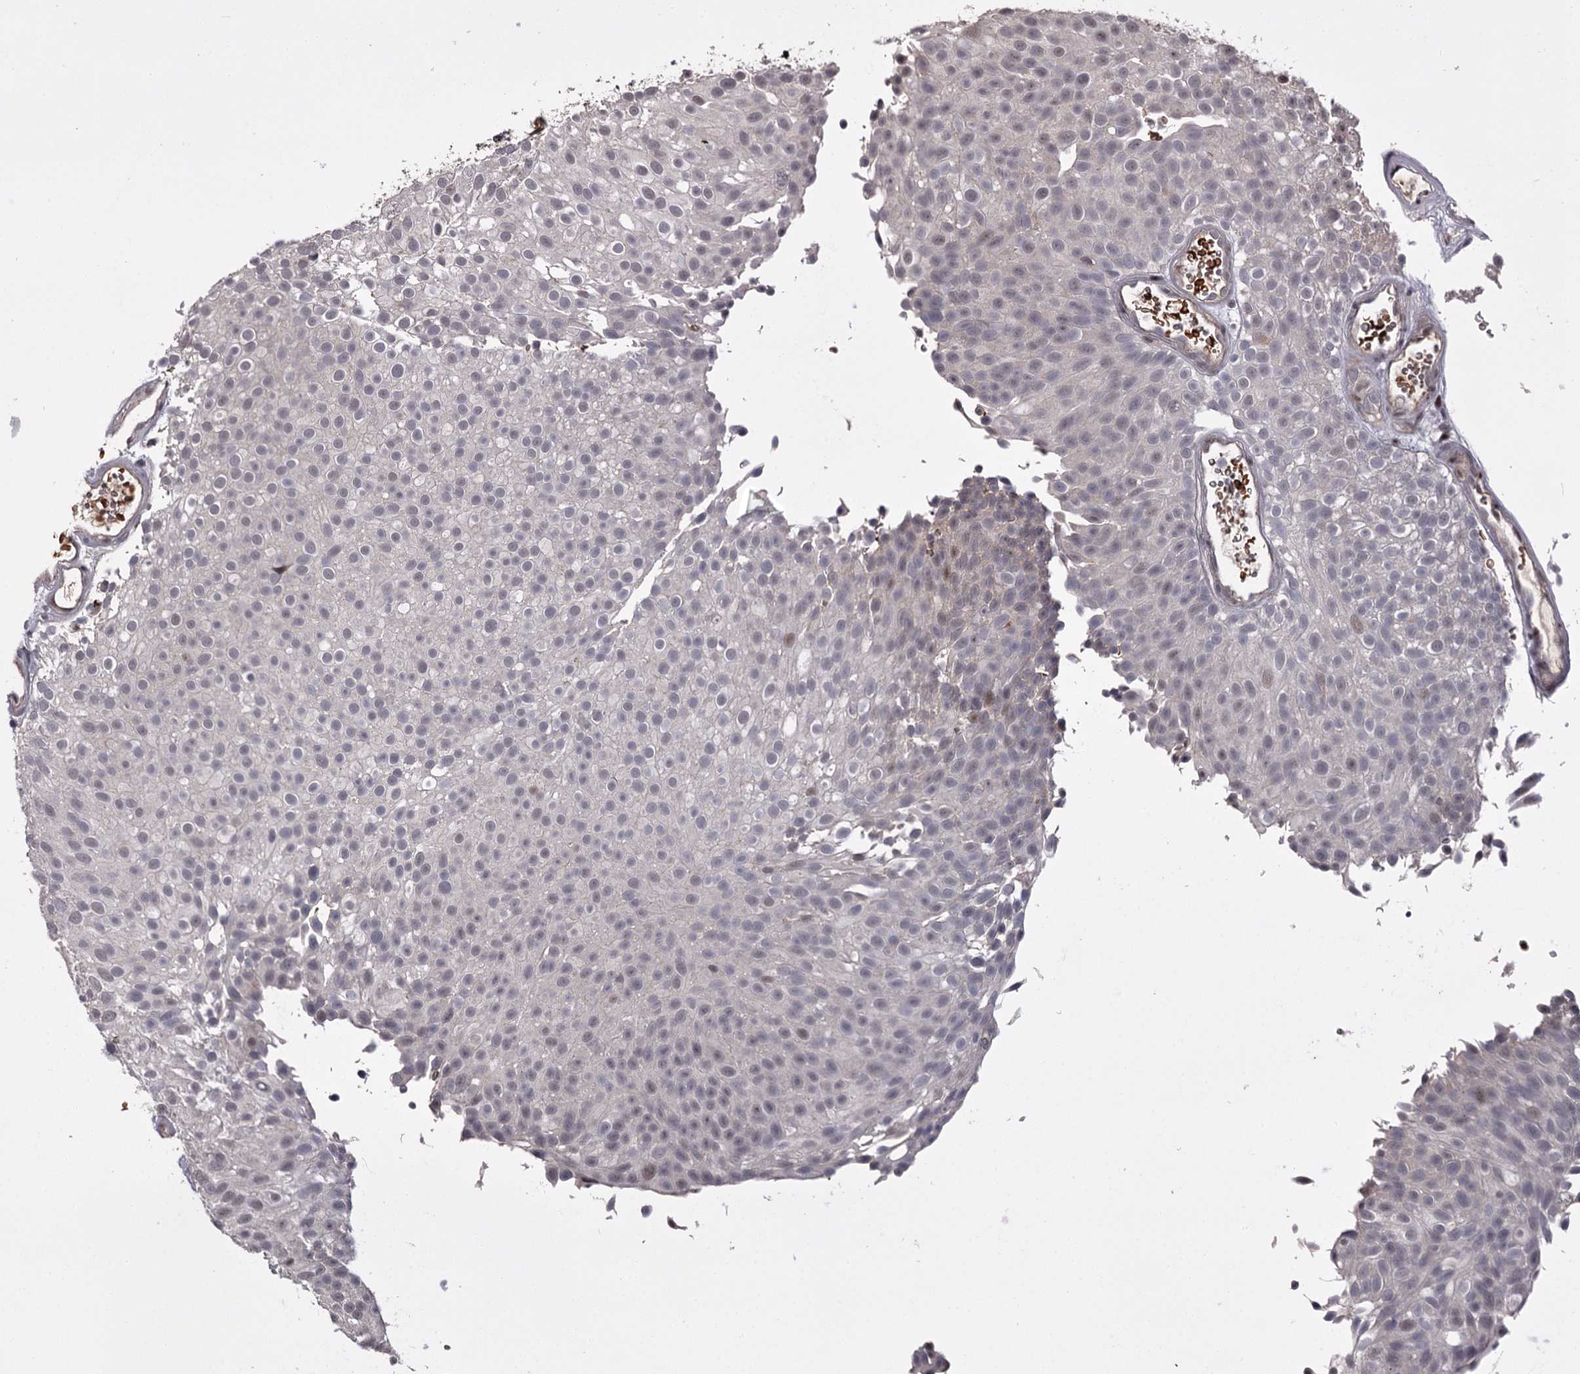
{"staining": {"intensity": "weak", "quantity": "<25%", "location": "nuclear"}, "tissue": "urothelial cancer", "cell_type": "Tumor cells", "image_type": "cancer", "snomed": [{"axis": "morphology", "description": "Urothelial carcinoma, Low grade"}, {"axis": "topography", "description": "Urinary bladder"}], "caption": "DAB (3,3'-diaminobenzidine) immunohistochemical staining of urothelial carcinoma (low-grade) shows no significant staining in tumor cells.", "gene": "RNF44", "patient": {"sex": "male", "age": 78}}